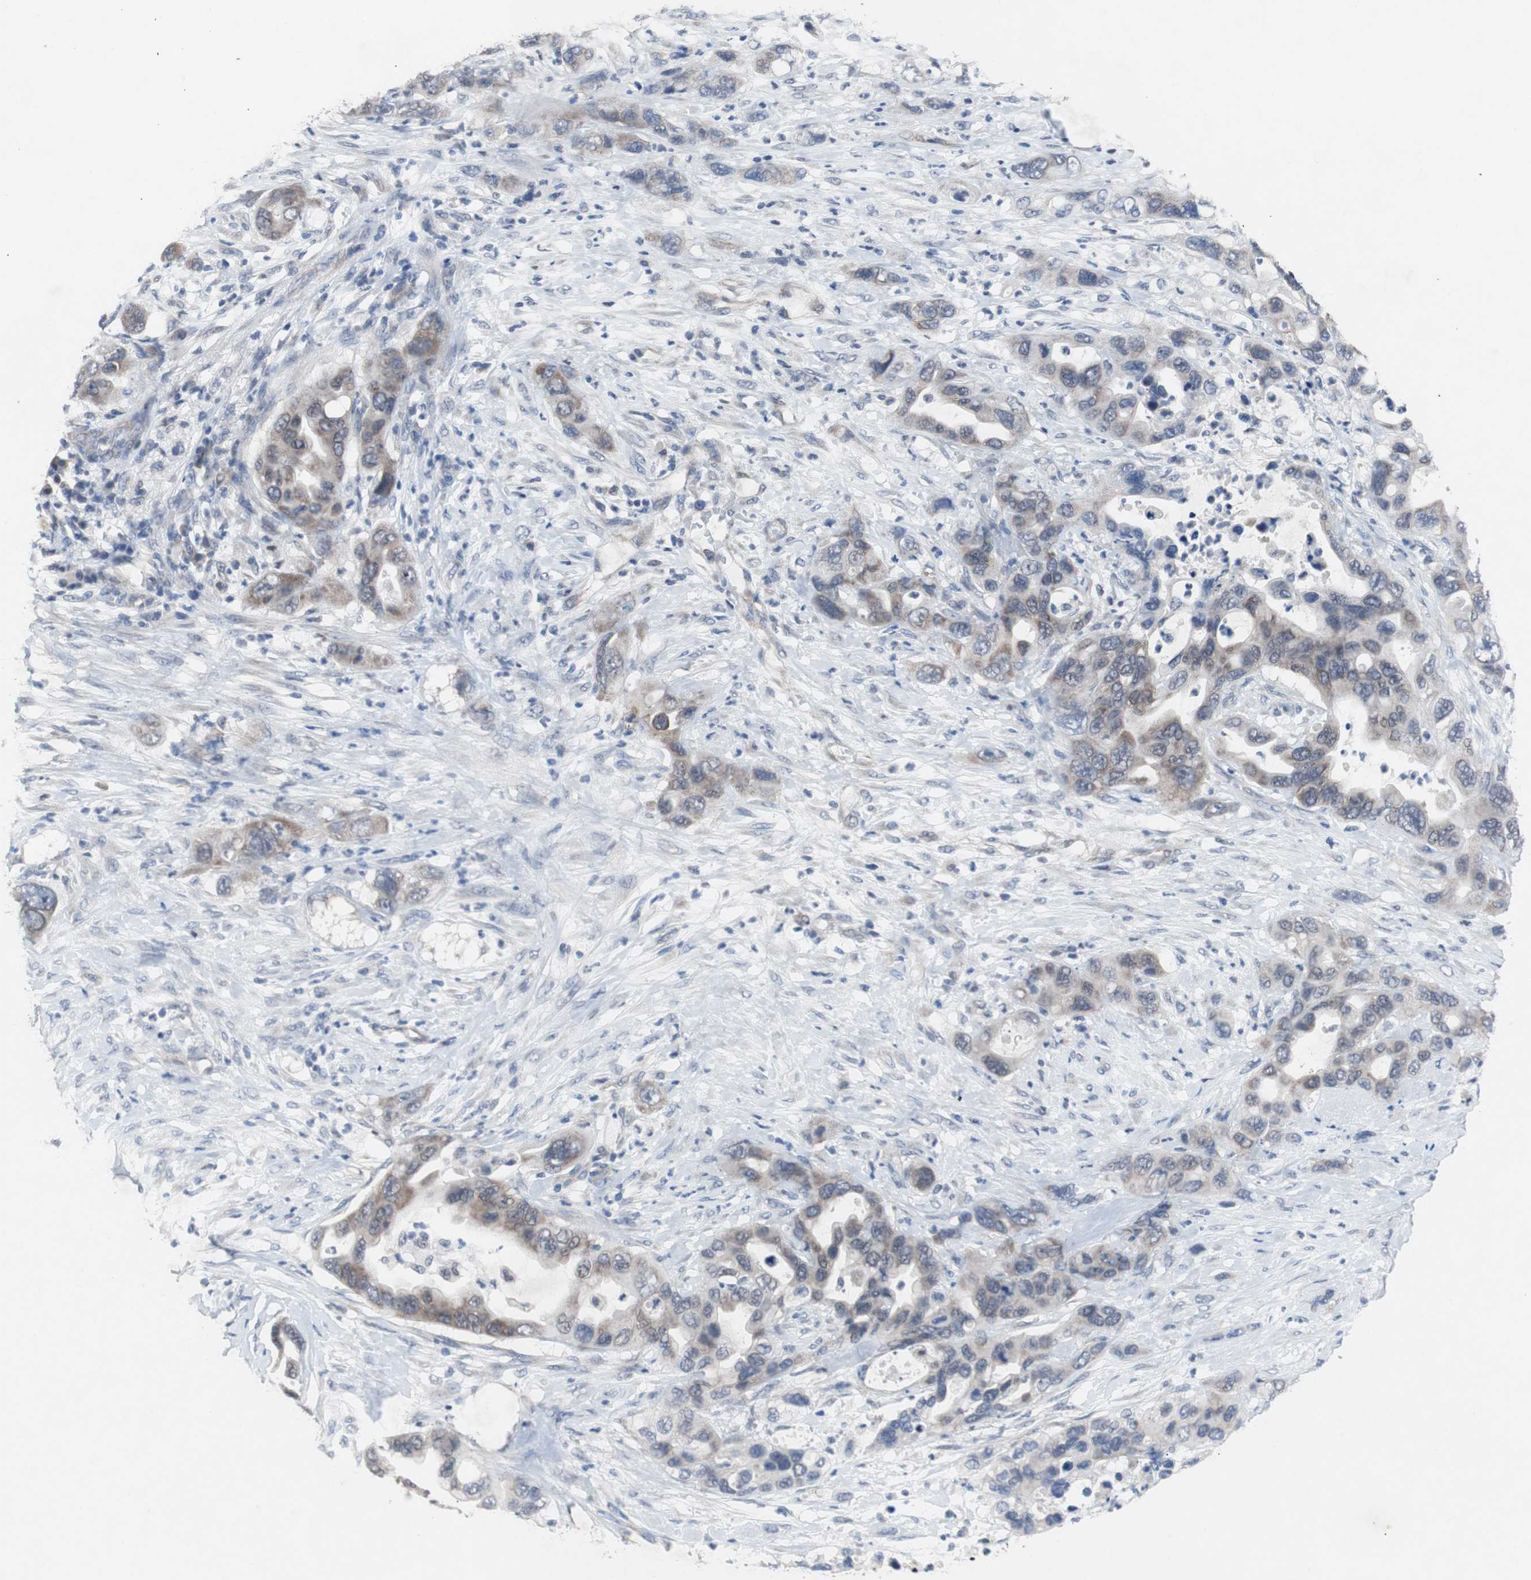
{"staining": {"intensity": "weak", "quantity": ">75%", "location": "cytoplasmic/membranous"}, "tissue": "pancreatic cancer", "cell_type": "Tumor cells", "image_type": "cancer", "snomed": [{"axis": "morphology", "description": "Adenocarcinoma, NOS"}, {"axis": "topography", "description": "Pancreas"}], "caption": "A low amount of weak cytoplasmic/membranous staining is seen in about >75% of tumor cells in pancreatic cancer tissue.", "gene": "RBM47", "patient": {"sex": "female", "age": 71}}